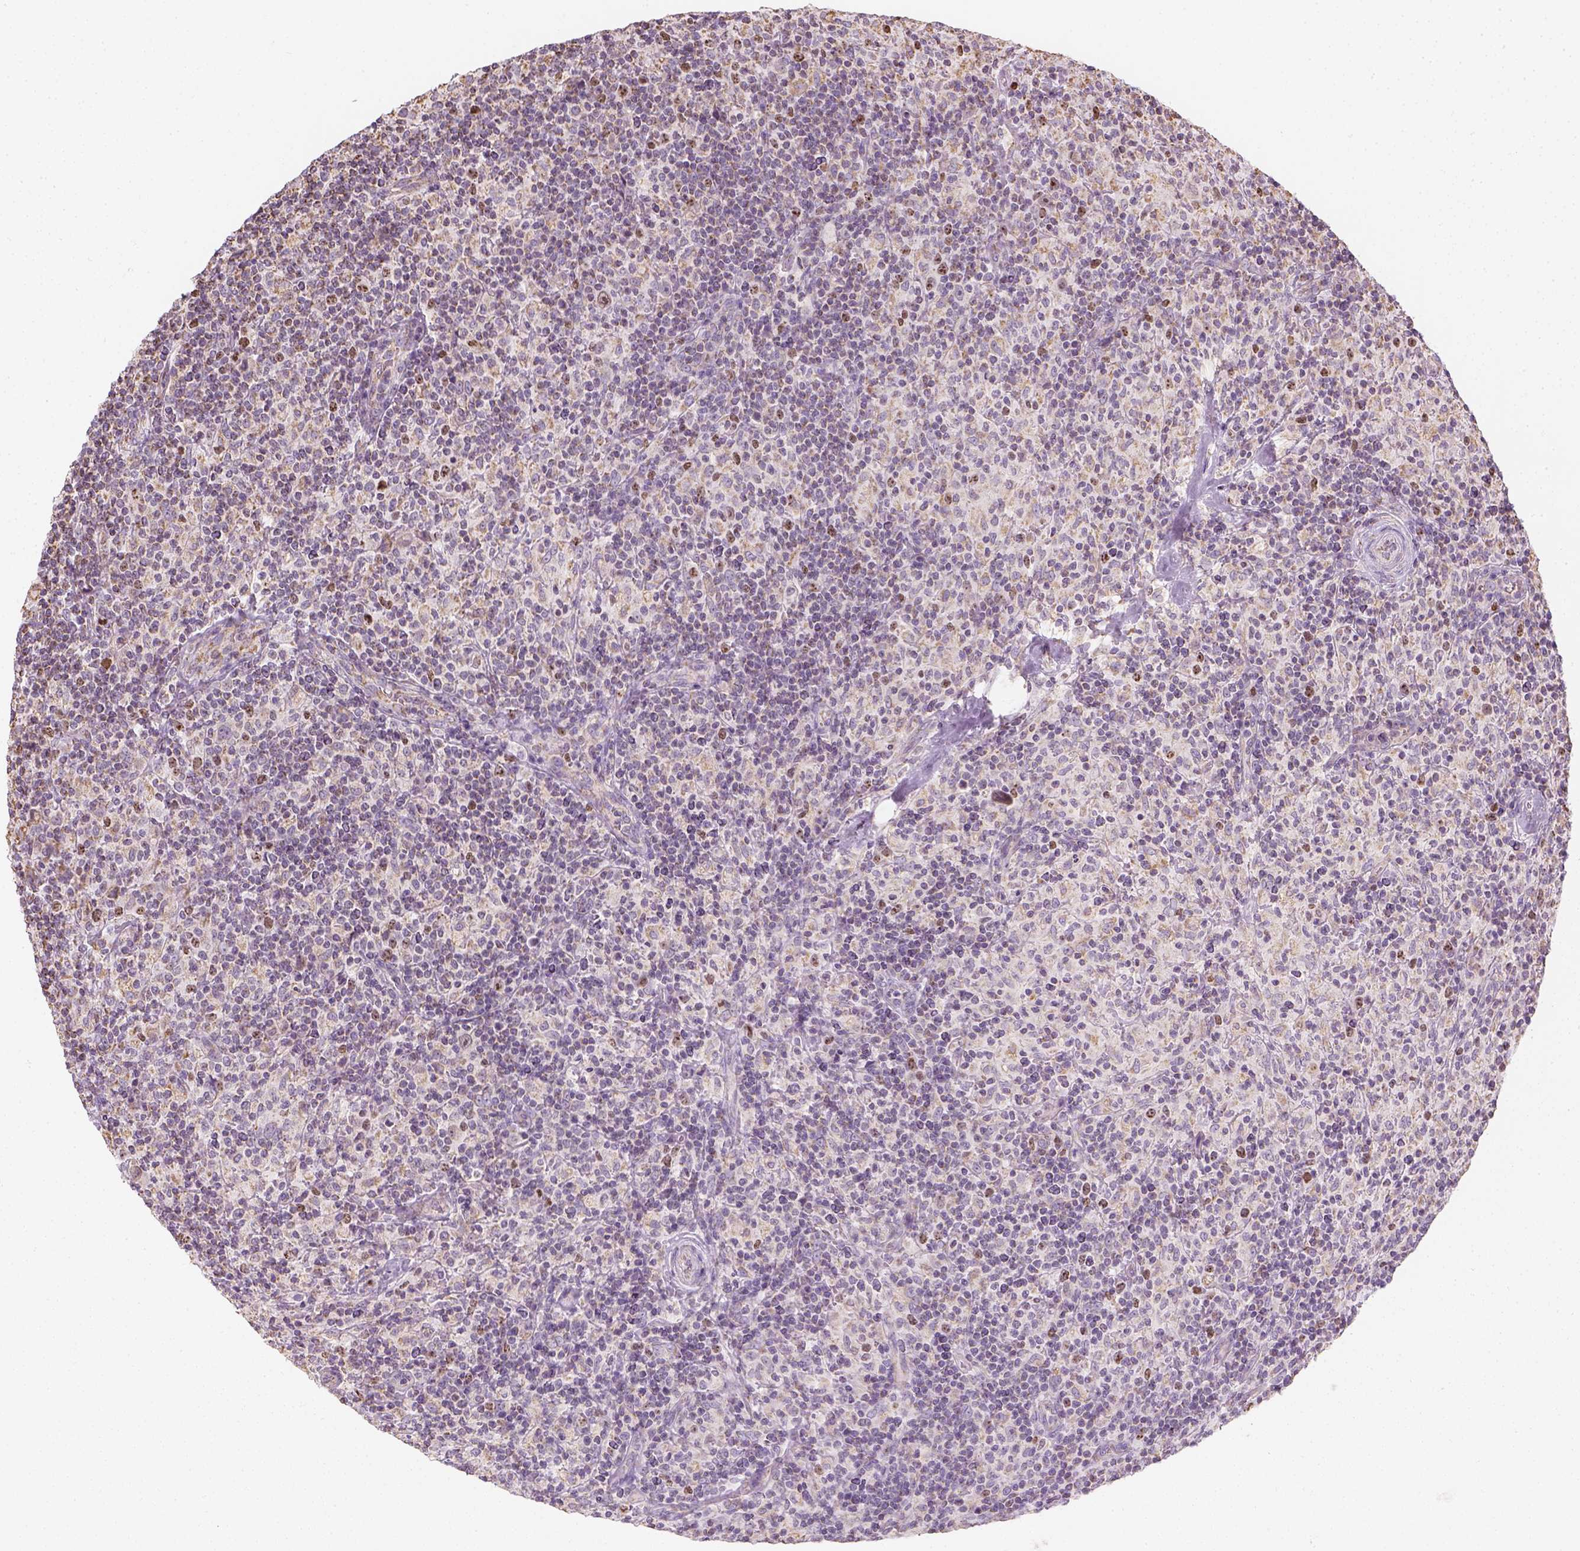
{"staining": {"intensity": "negative", "quantity": "none", "location": "none"}, "tissue": "lymphoma", "cell_type": "Tumor cells", "image_type": "cancer", "snomed": [{"axis": "morphology", "description": "Hodgkin's disease, NOS"}, {"axis": "topography", "description": "Lymph node"}], "caption": "There is no significant staining in tumor cells of lymphoma.", "gene": "LCA5", "patient": {"sex": "male", "age": 70}}